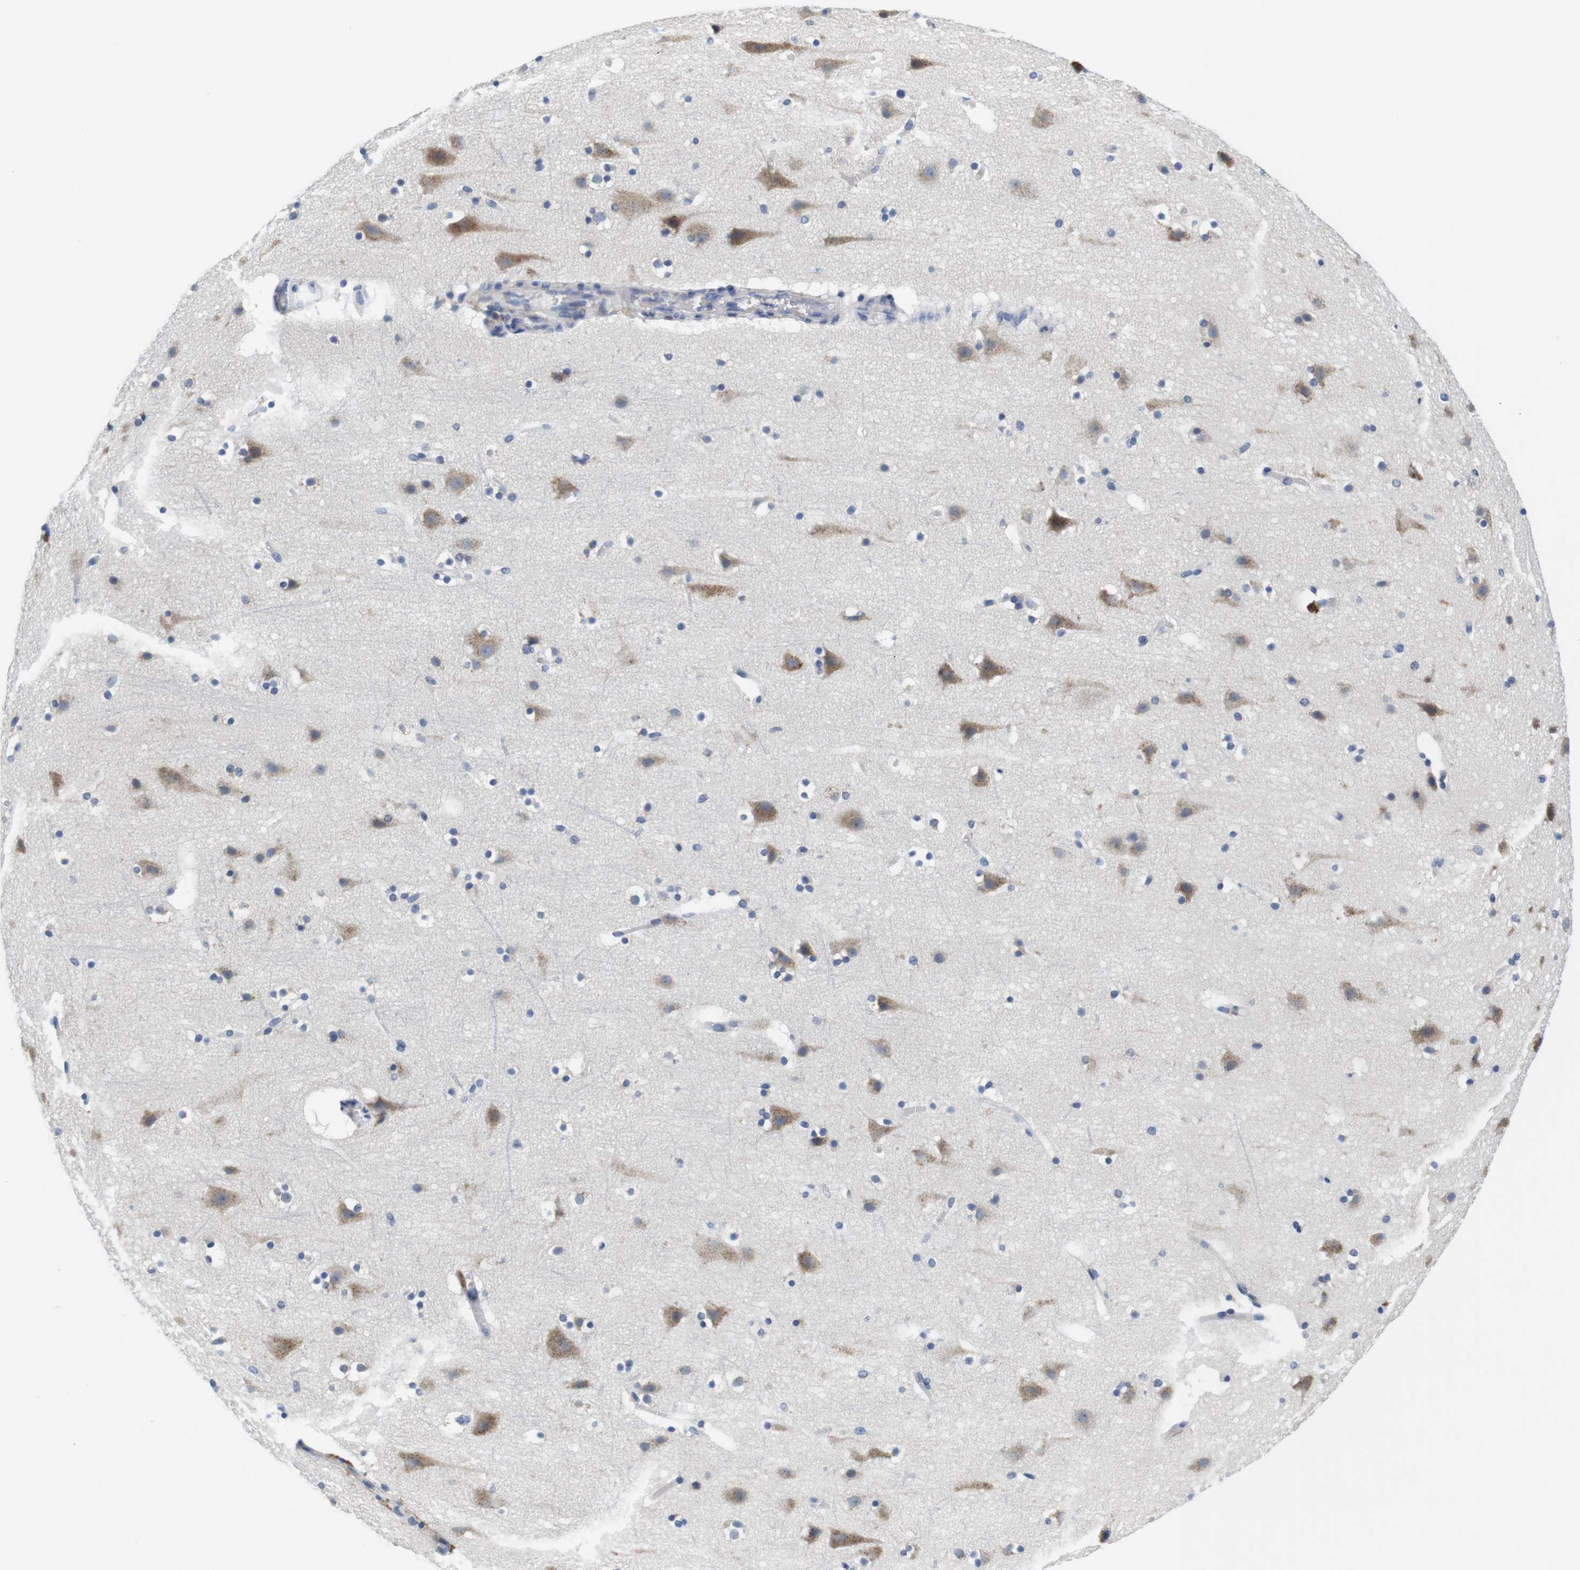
{"staining": {"intensity": "negative", "quantity": "none", "location": "none"}, "tissue": "cerebral cortex", "cell_type": "Endothelial cells", "image_type": "normal", "snomed": [{"axis": "morphology", "description": "Normal tissue, NOS"}, {"axis": "topography", "description": "Cerebral cortex"}], "caption": "This is an IHC micrograph of unremarkable cerebral cortex. There is no positivity in endothelial cells.", "gene": "CNGA2", "patient": {"sex": "male", "age": 45}}